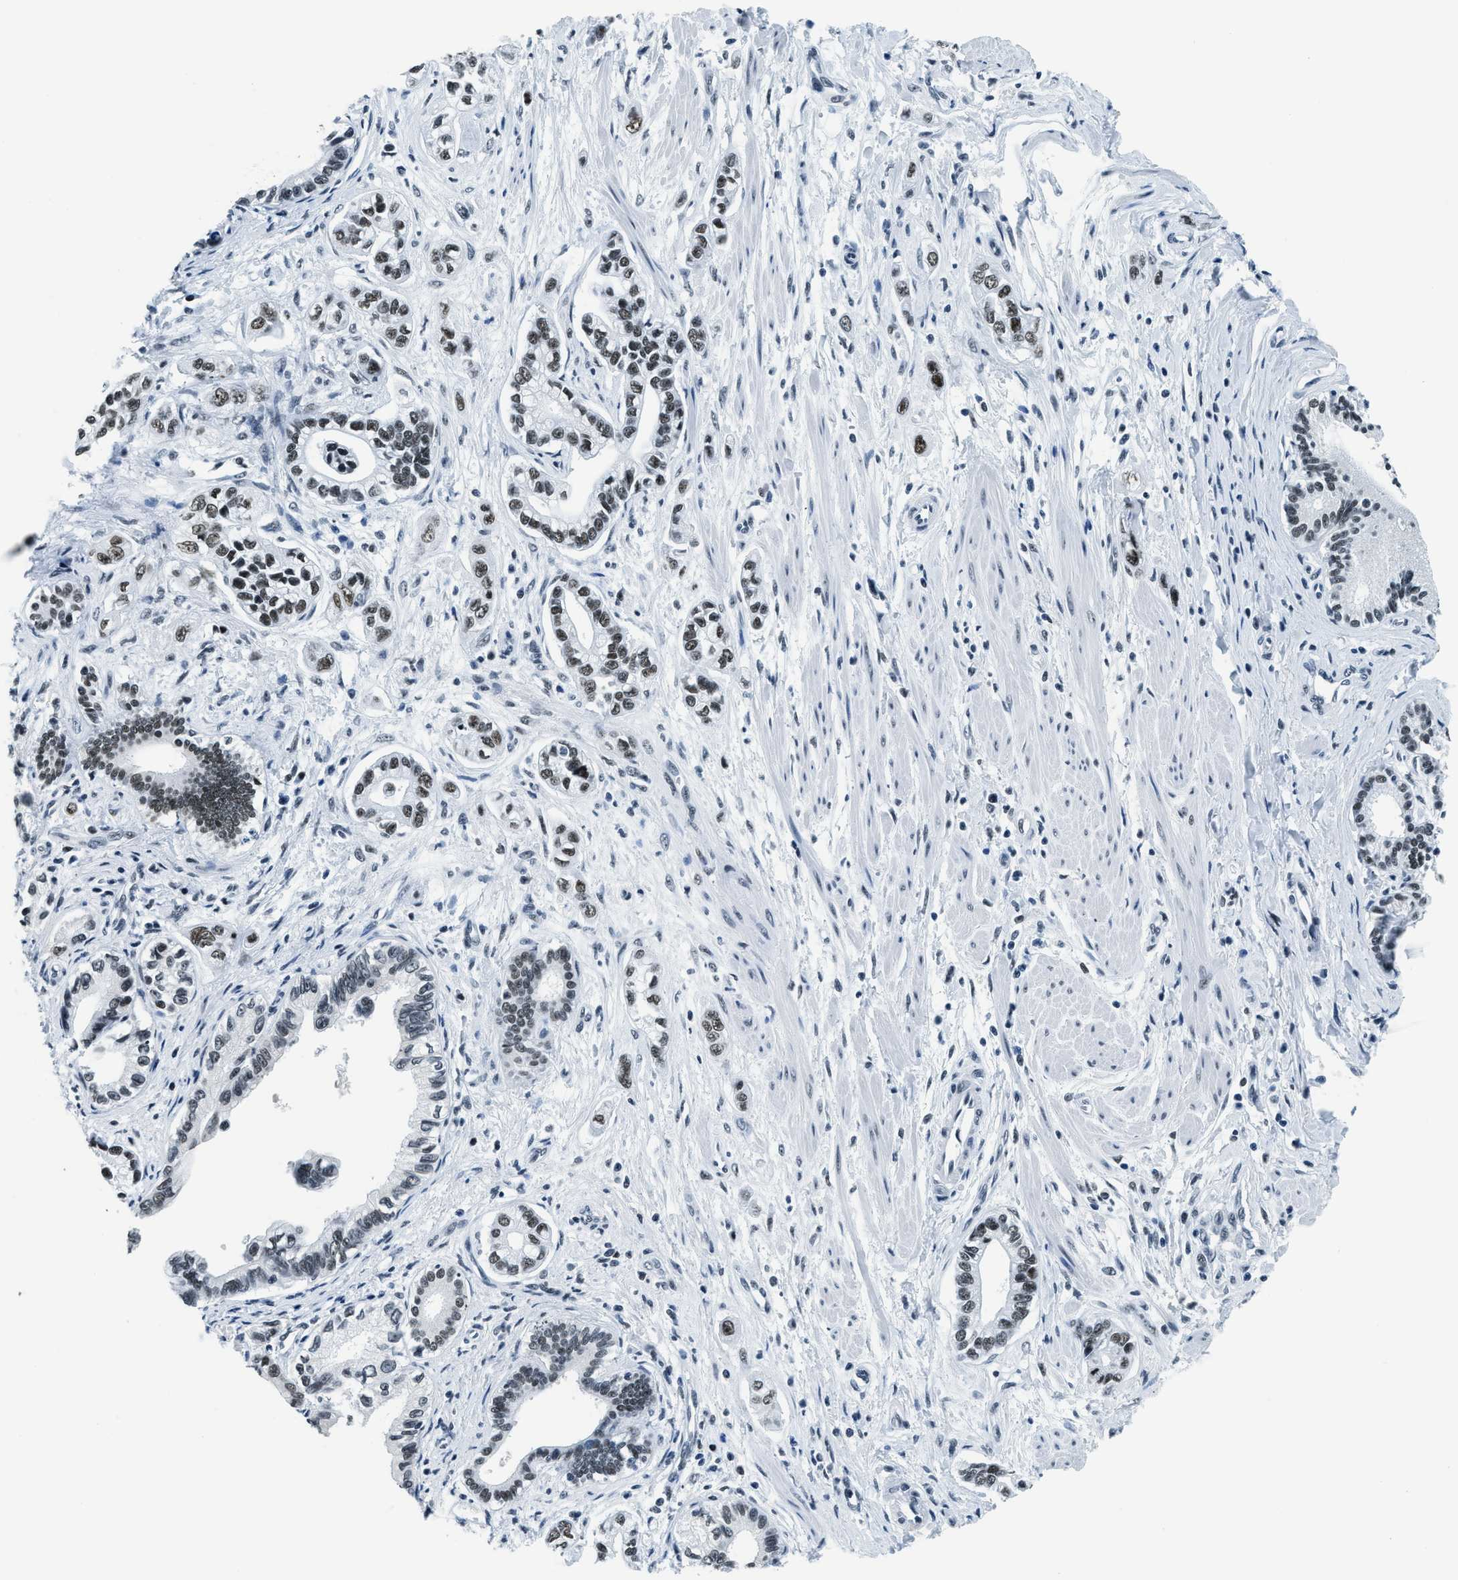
{"staining": {"intensity": "moderate", "quantity": "25%-75%", "location": "nuclear"}, "tissue": "pancreatic cancer", "cell_type": "Tumor cells", "image_type": "cancer", "snomed": [{"axis": "morphology", "description": "Adenocarcinoma, NOS"}, {"axis": "topography", "description": "Pancreas"}], "caption": "An immunohistochemistry micrograph of neoplastic tissue is shown. Protein staining in brown shows moderate nuclear positivity in pancreatic cancer (adenocarcinoma) within tumor cells. (IHC, brightfield microscopy, high magnification).", "gene": "TOP1", "patient": {"sex": "male", "age": 74}}